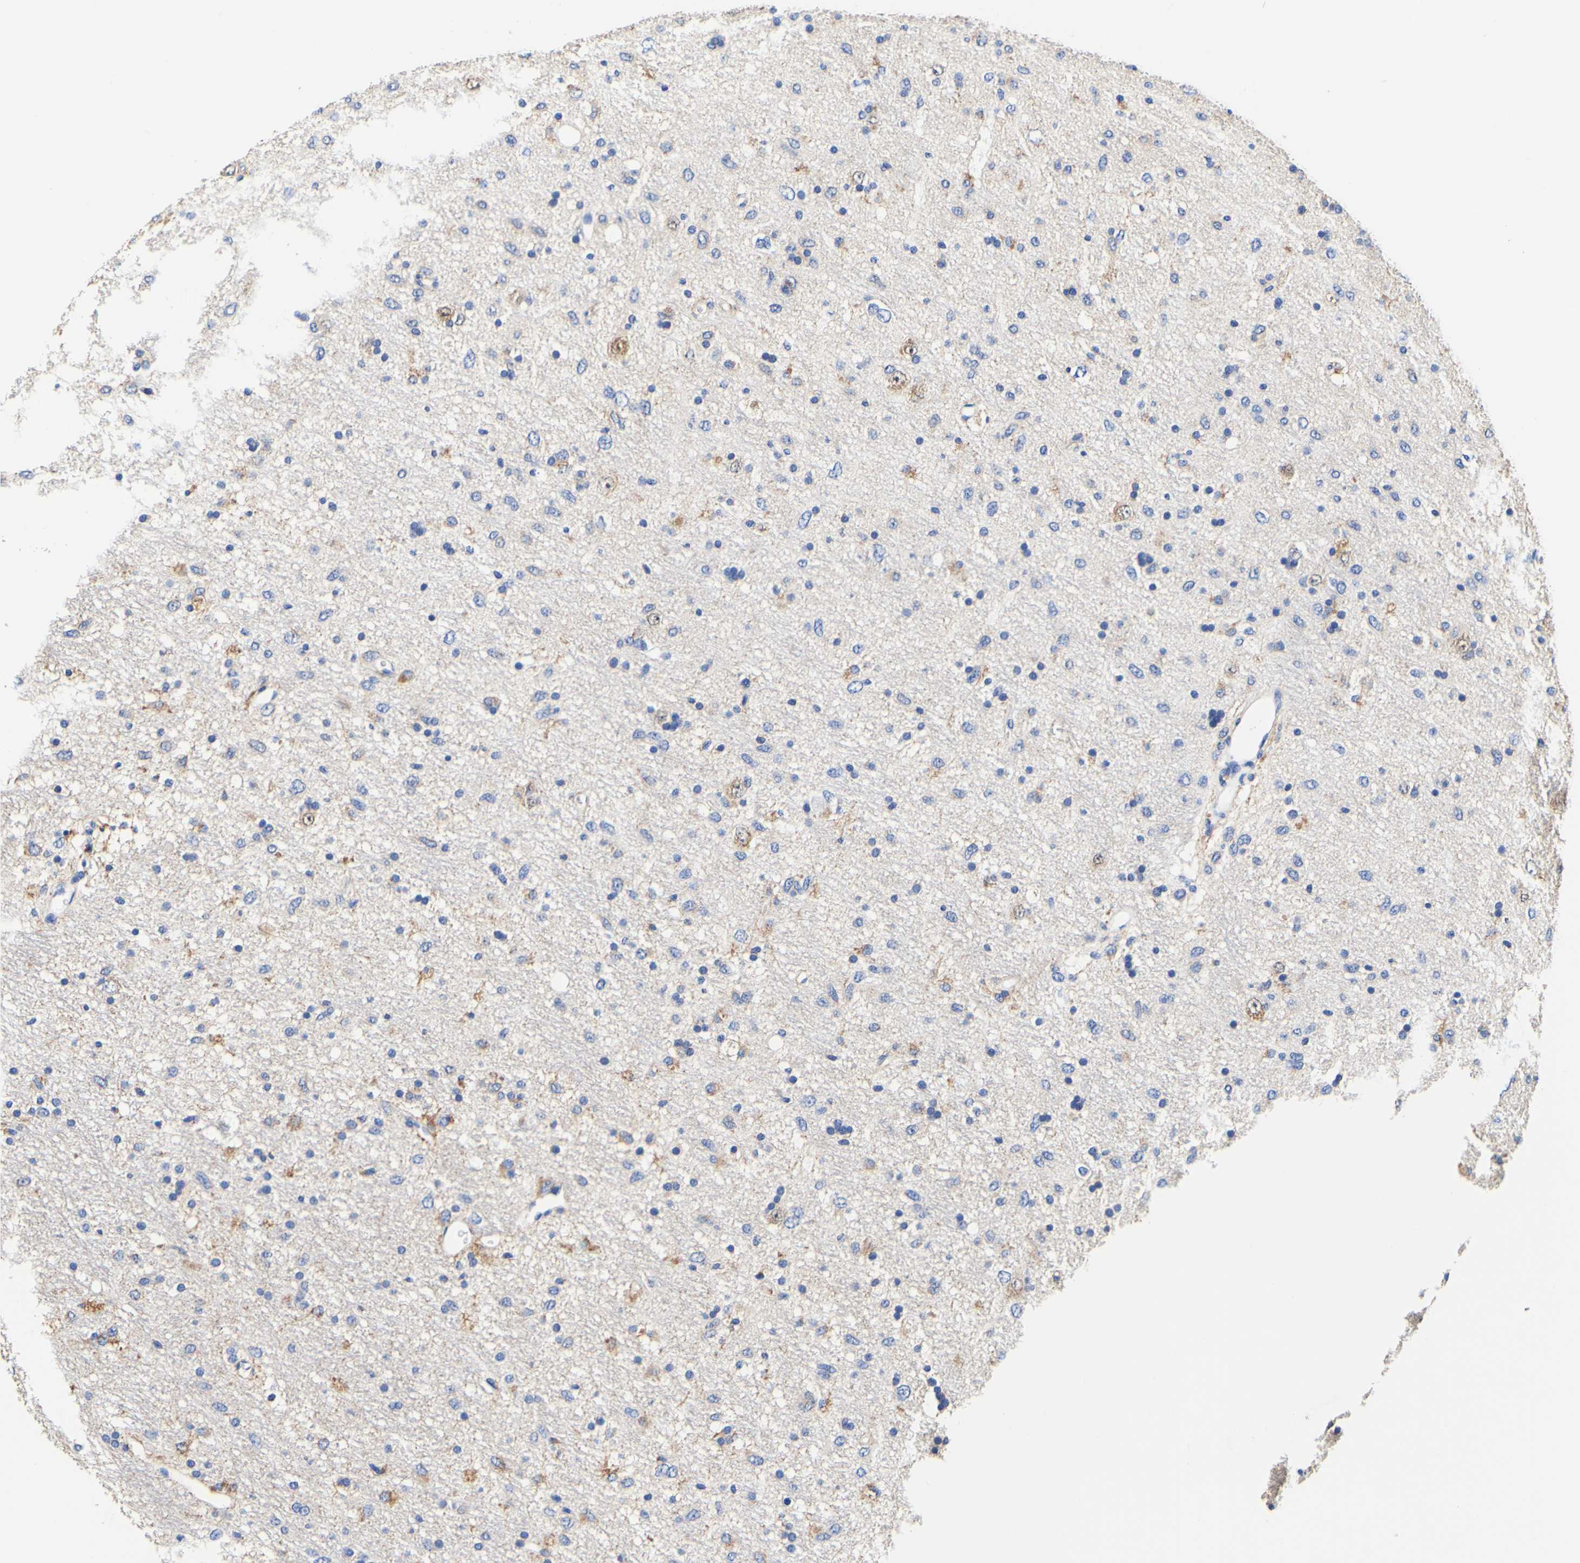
{"staining": {"intensity": "moderate", "quantity": "25%-75%", "location": "cytoplasmic/membranous"}, "tissue": "glioma", "cell_type": "Tumor cells", "image_type": "cancer", "snomed": [{"axis": "morphology", "description": "Glioma, malignant, Low grade"}, {"axis": "topography", "description": "Brain"}], "caption": "Immunohistochemical staining of glioma exhibits moderate cytoplasmic/membranous protein positivity in approximately 25%-75% of tumor cells.", "gene": "CAMK4", "patient": {"sex": "male", "age": 77}}